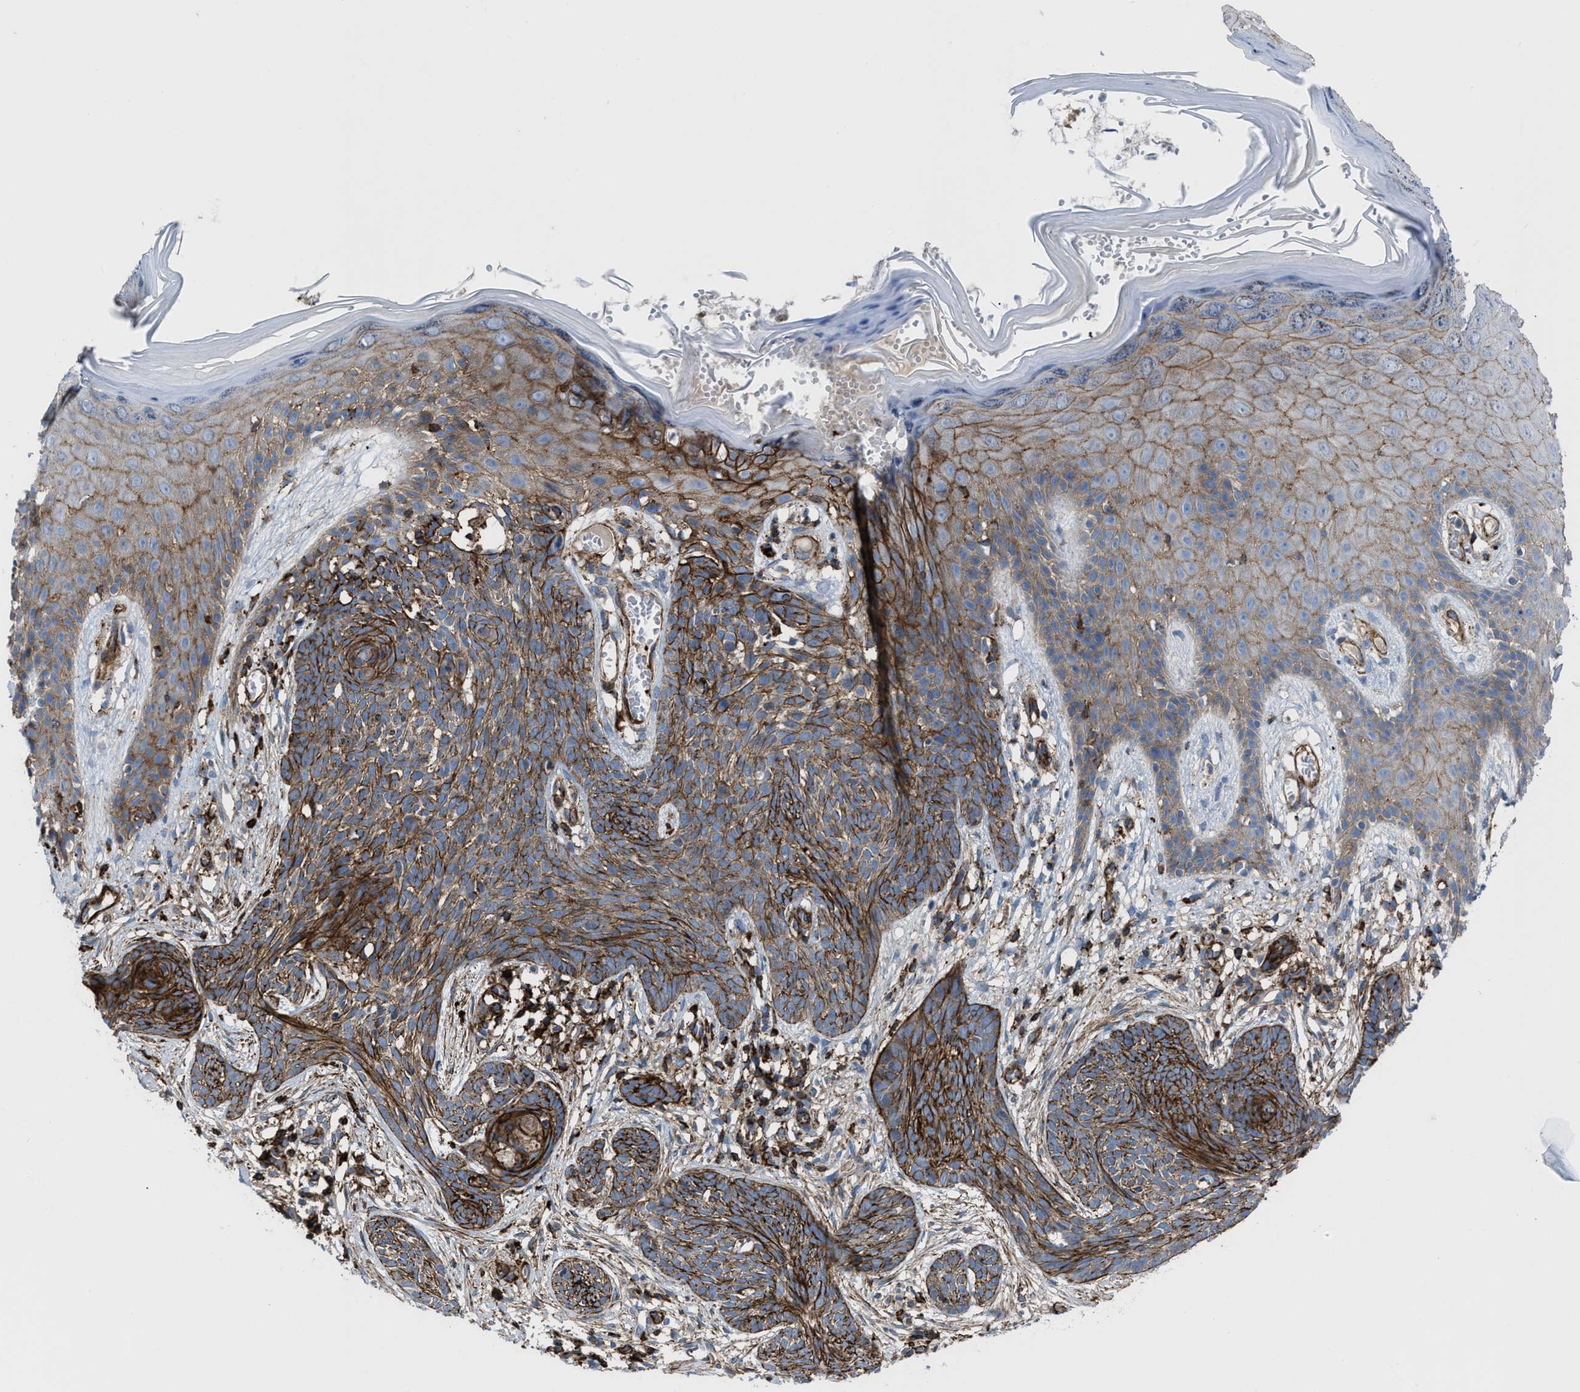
{"staining": {"intensity": "moderate", "quantity": ">75%", "location": "cytoplasmic/membranous"}, "tissue": "skin cancer", "cell_type": "Tumor cells", "image_type": "cancer", "snomed": [{"axis": "morphology", "description": "Basal cell carcinoma"}, {"axis": "topography", "description": "Skin"}], "caption": "Skin cancer tissue shows moderate cytoplasmic/membranous staining in about >75% of tumor cells The staining is performed using DAB brown chromogen to label protein expression. The nuclei are counter-stained blue using hematoxylin.", "gene": "AGPAT2", "patient": {"sex": "female", "age": 59}}